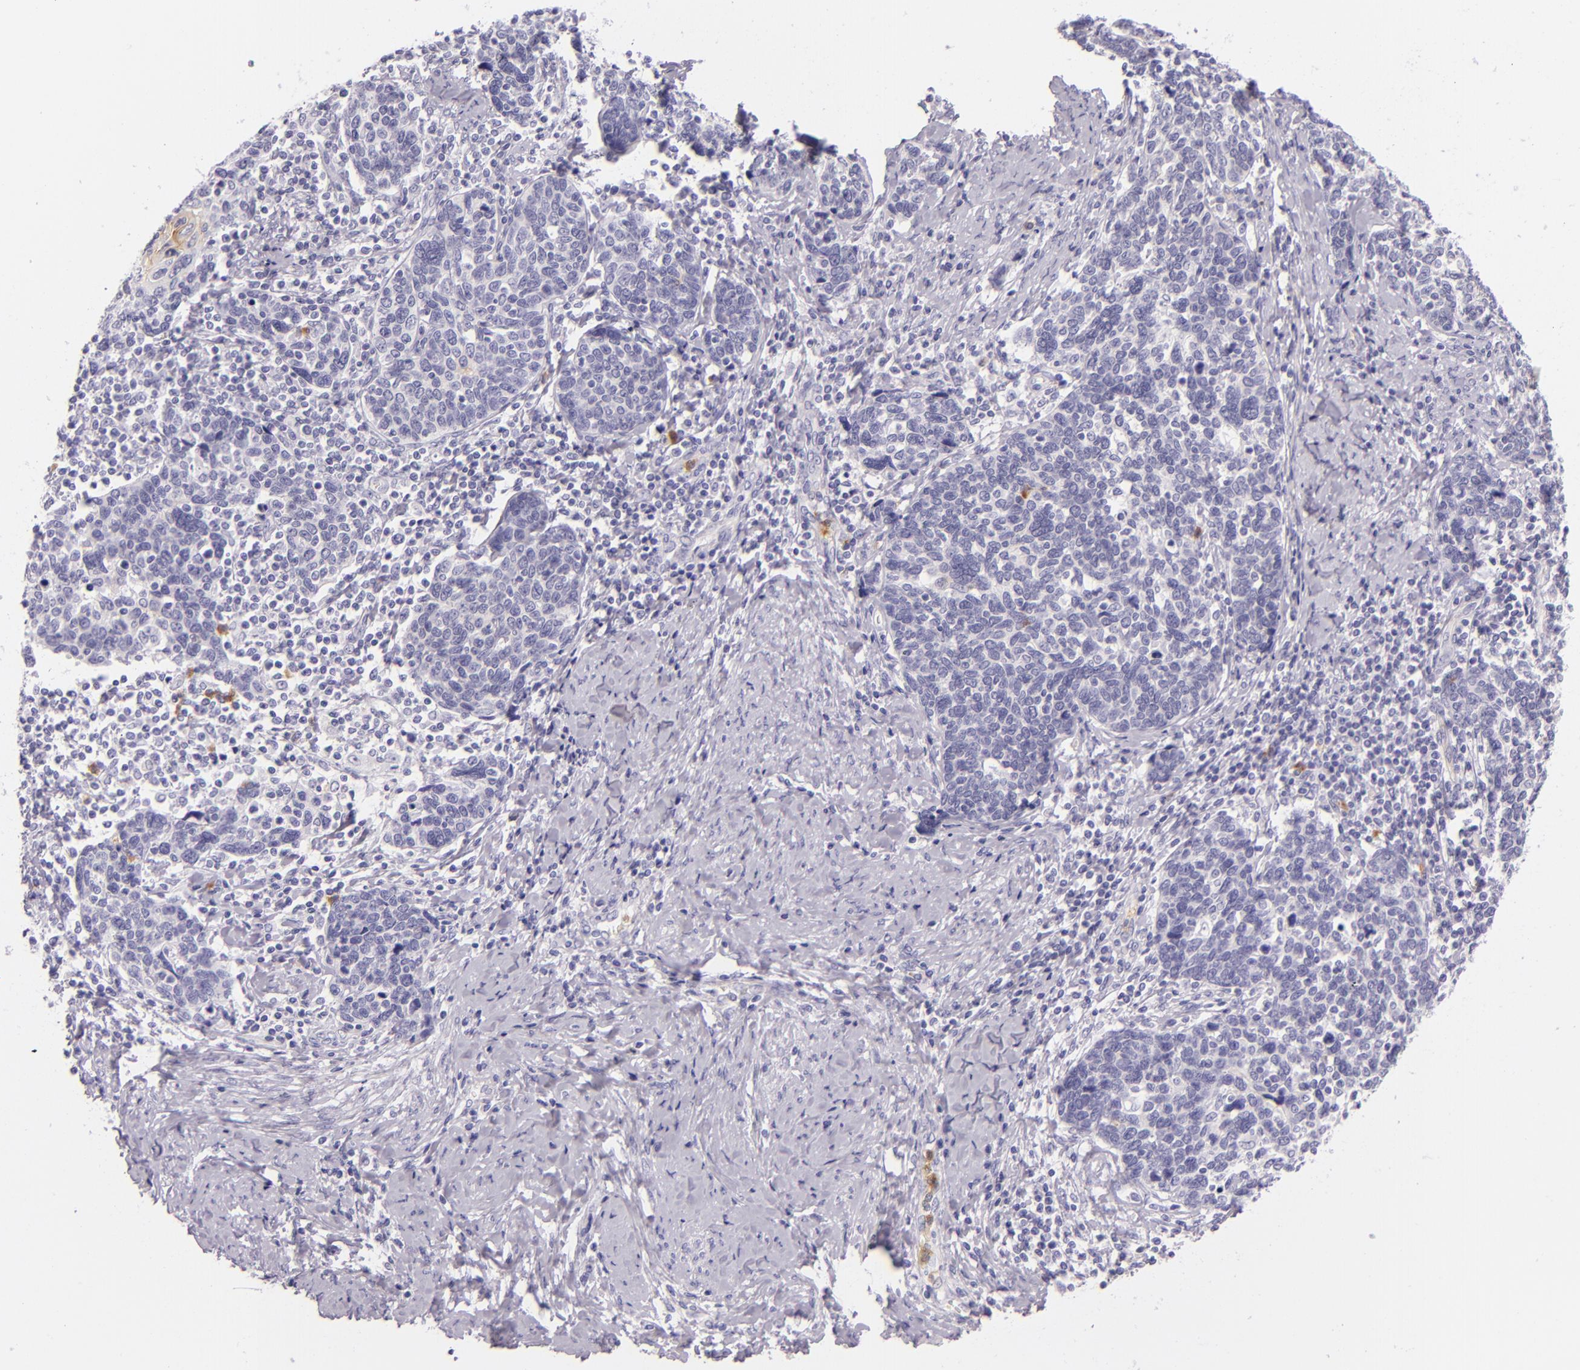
{"staining": {"intensity": "negative", "quantity": "none", "location": "none"}, "tissue": "cervical cancer", "cell_type": "Tumor cells", "image_type": "cancer", "snomed": [{"axis": "morphology", "description": "Squamous cell carcinoma, NOS"}, {"axis": "topography", "description": "Cervix"}], "caption": "Immunohistochemistry (IHC) image of cervical cancer stained for a protein (brown), which shows no expression in tumor cells.", "gene": "CEACAM1", "patient": {"sex": "female", "age": 41}}